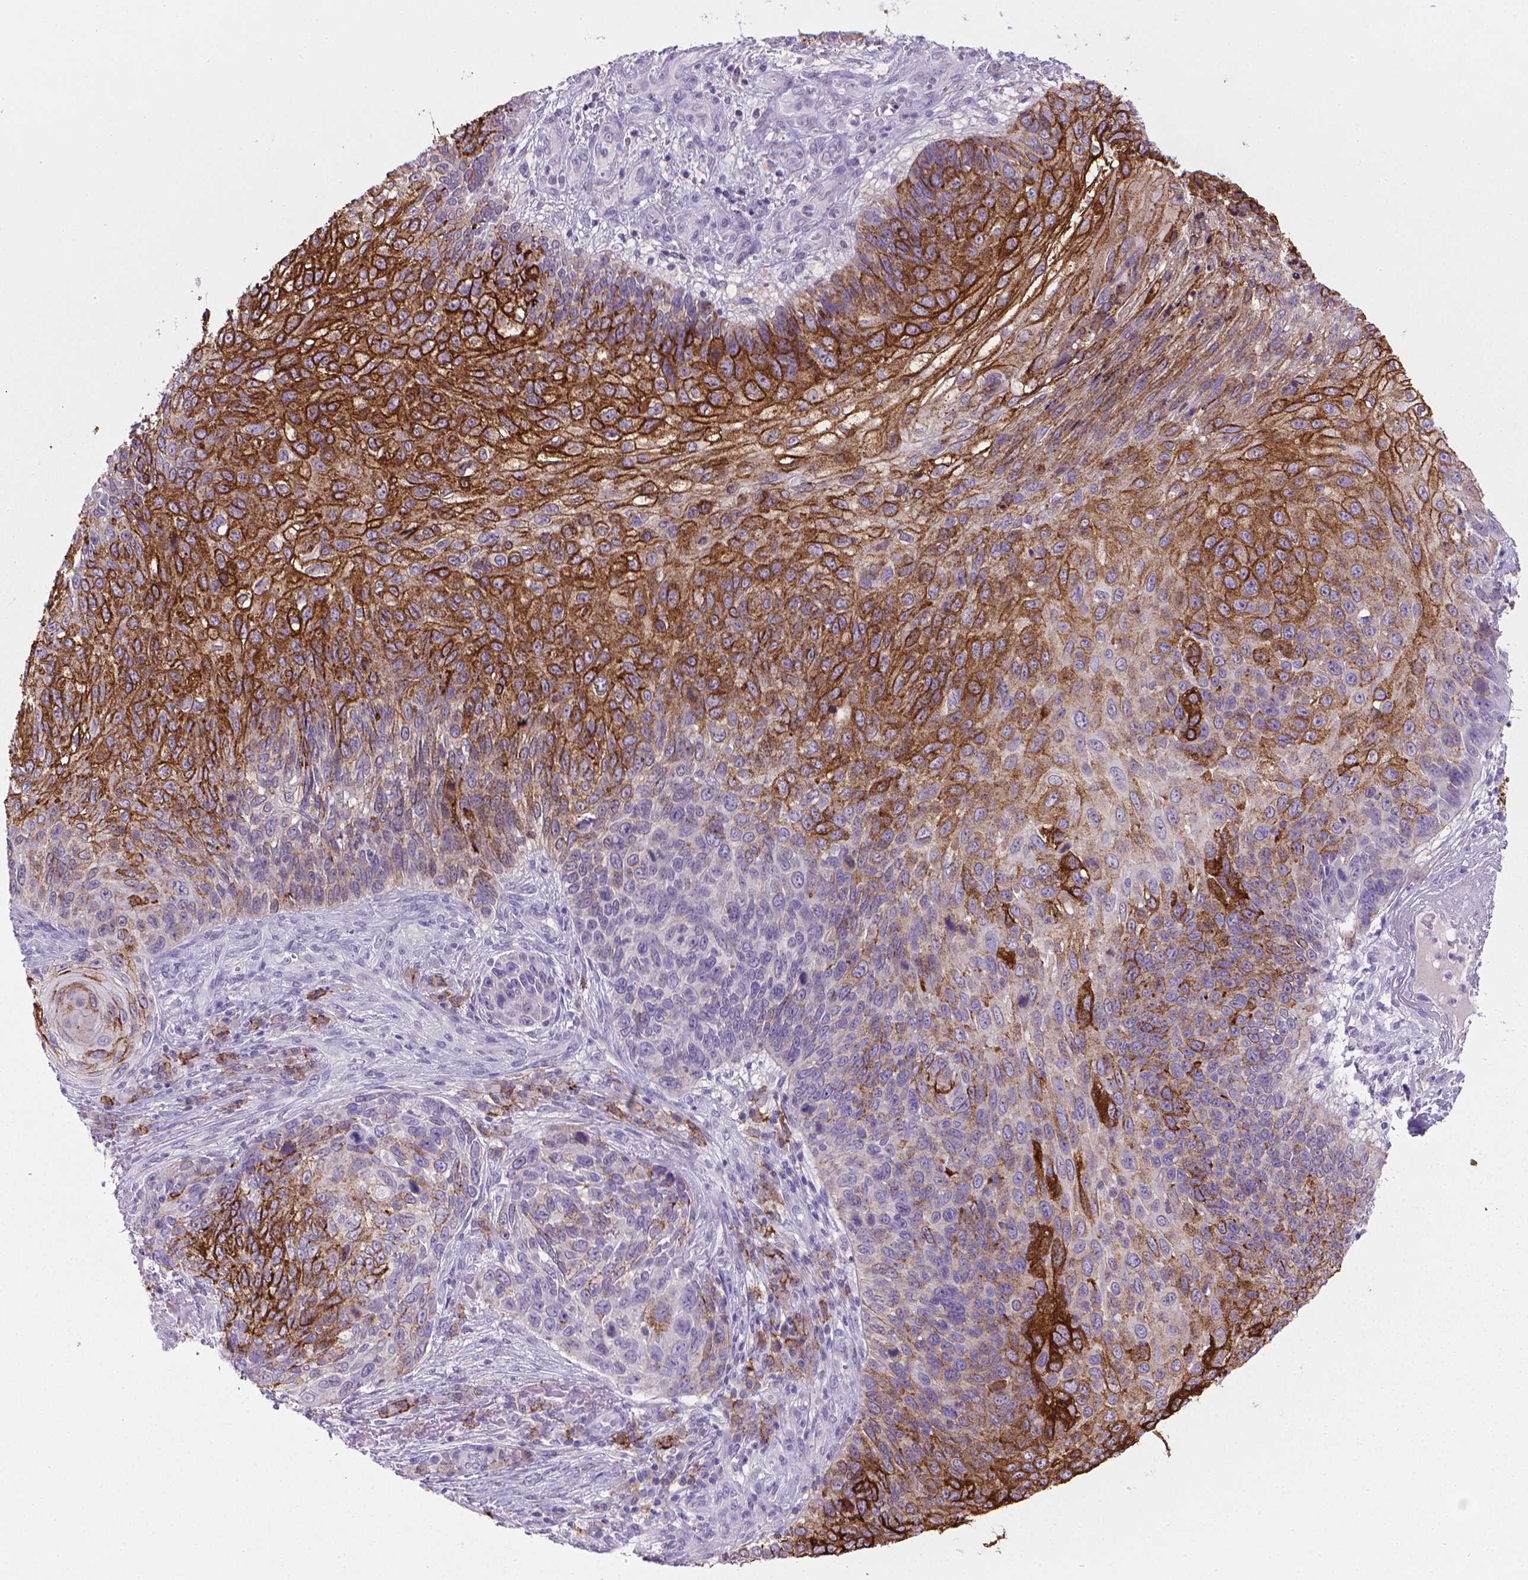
{"staining": {"intensity": "strong", "quantity": ">75%", "location": "cytoplasmic/membranous"}, "tissue": "skin cancer", "cell_type": "Tumor cells", "image_type": "cancer", "snomed": [{"axis": "morphology", "description": "Squamous cell carcinoma, NOS"}, {"axis": "topography", "description": "Skin"}], "caption": "Strong cytoplasmic/membranous staining for a protein is appreciated in approximately >75% of tumor cells of skin cancer (squamous cell carcinoma) using immunohistochemistry (IHC).", "gene": "MUC1", "patient": {"sex": "male", "age": 92}}